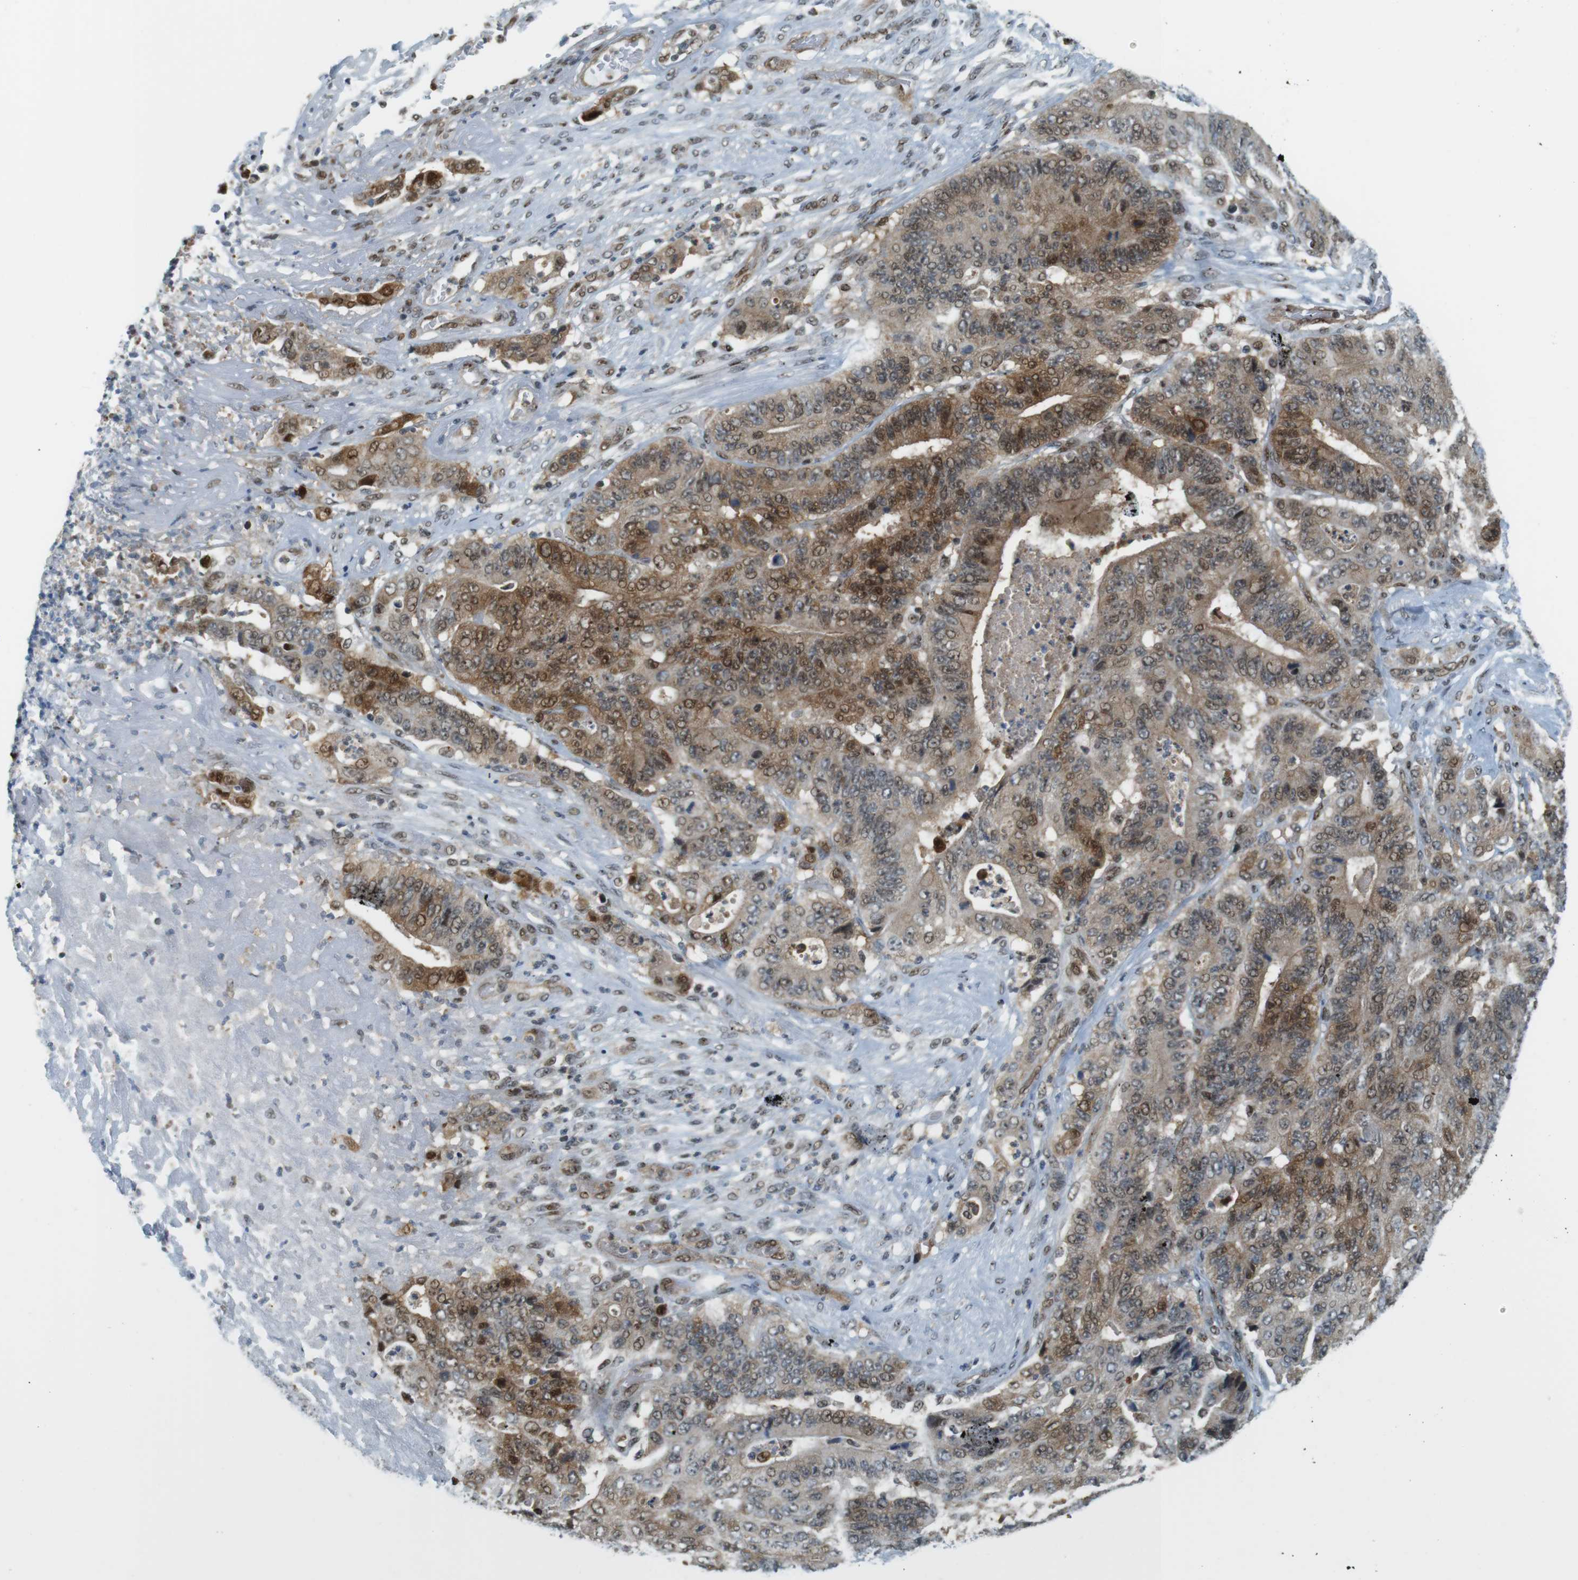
{"staining": {"intensity": "moderate", "quantity": ">75%", "location": "cytoplasmic/membranous,nuclear"}, "tissue": "stomach cancer", "cell_type": "Tumor cells", "image_type": "cancer", "snomed": [{"axis": "morphology", "description": "Adenocarcinoma, NOS"}, {"axis": "topography", "description": "Stomach"}], "caption": "The immunohistochemical stain labels moderate cytoplasmic/membranous and nuclear expression in tumor cells of stomach cancer tissue.", "gene": "UBB", "patient": {"sex": "female", "age": 73}}